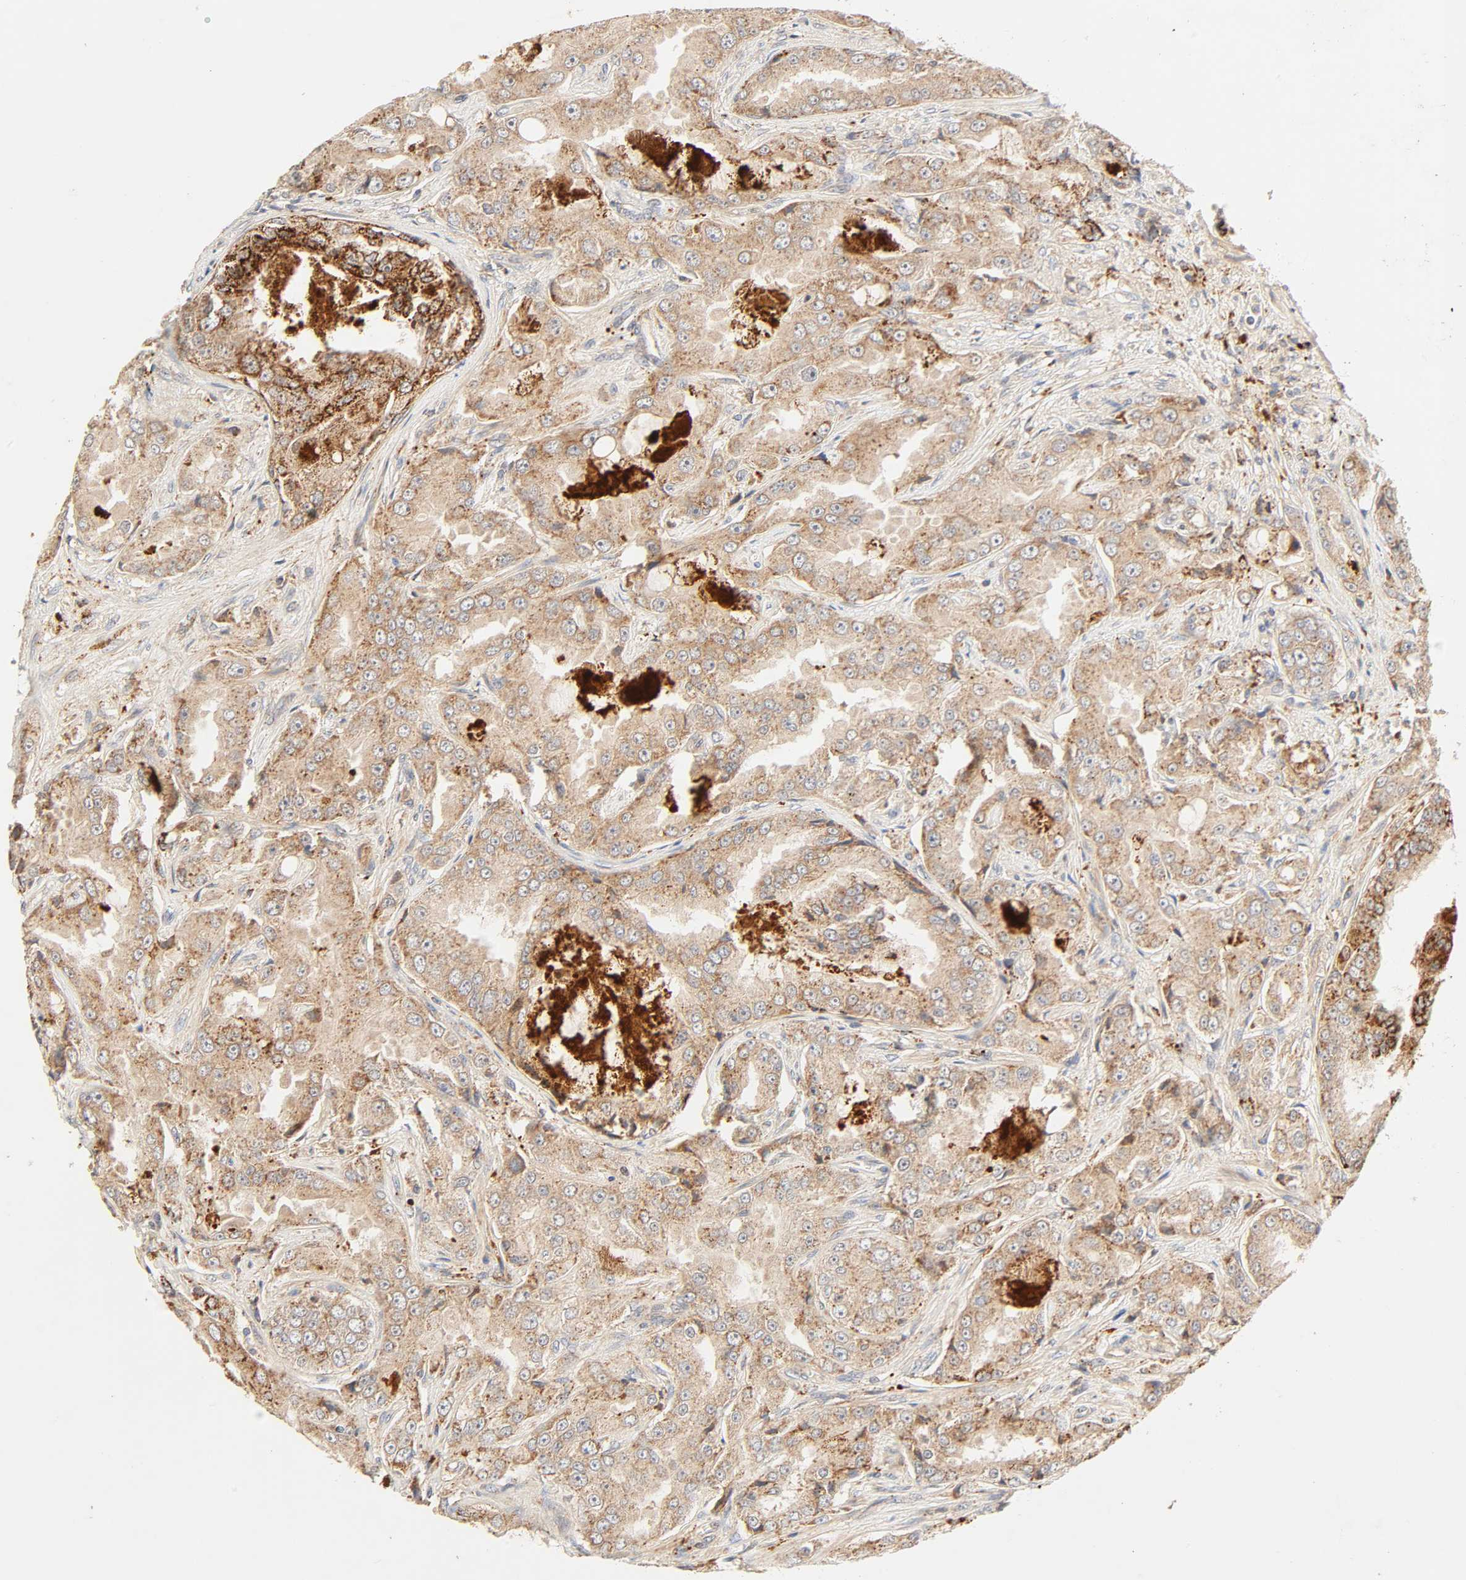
{"staining": {"intensity": "moderate", "quantity": ">75%", "location": "cytoplasmic/membranous"}, "tissue": "prostate cancer", "cell_type": "Tumor cells", "image_type": "cancer", "snomed": [{"axis": "morphology", "description": "Adenocarcinoma, High grade"}, {"axis": "topography", "description": "Prostate"}], "caption": "Approximately >75% of tumor cells in human adenocarcinoma (high-grade) (prostate) exhibit moderate cytoplasmic/membranous protein expression as visualized by brown immunohistochemical staining.", "gene": "MAPK6", "patient": {"sex": "male", "age": 73}}